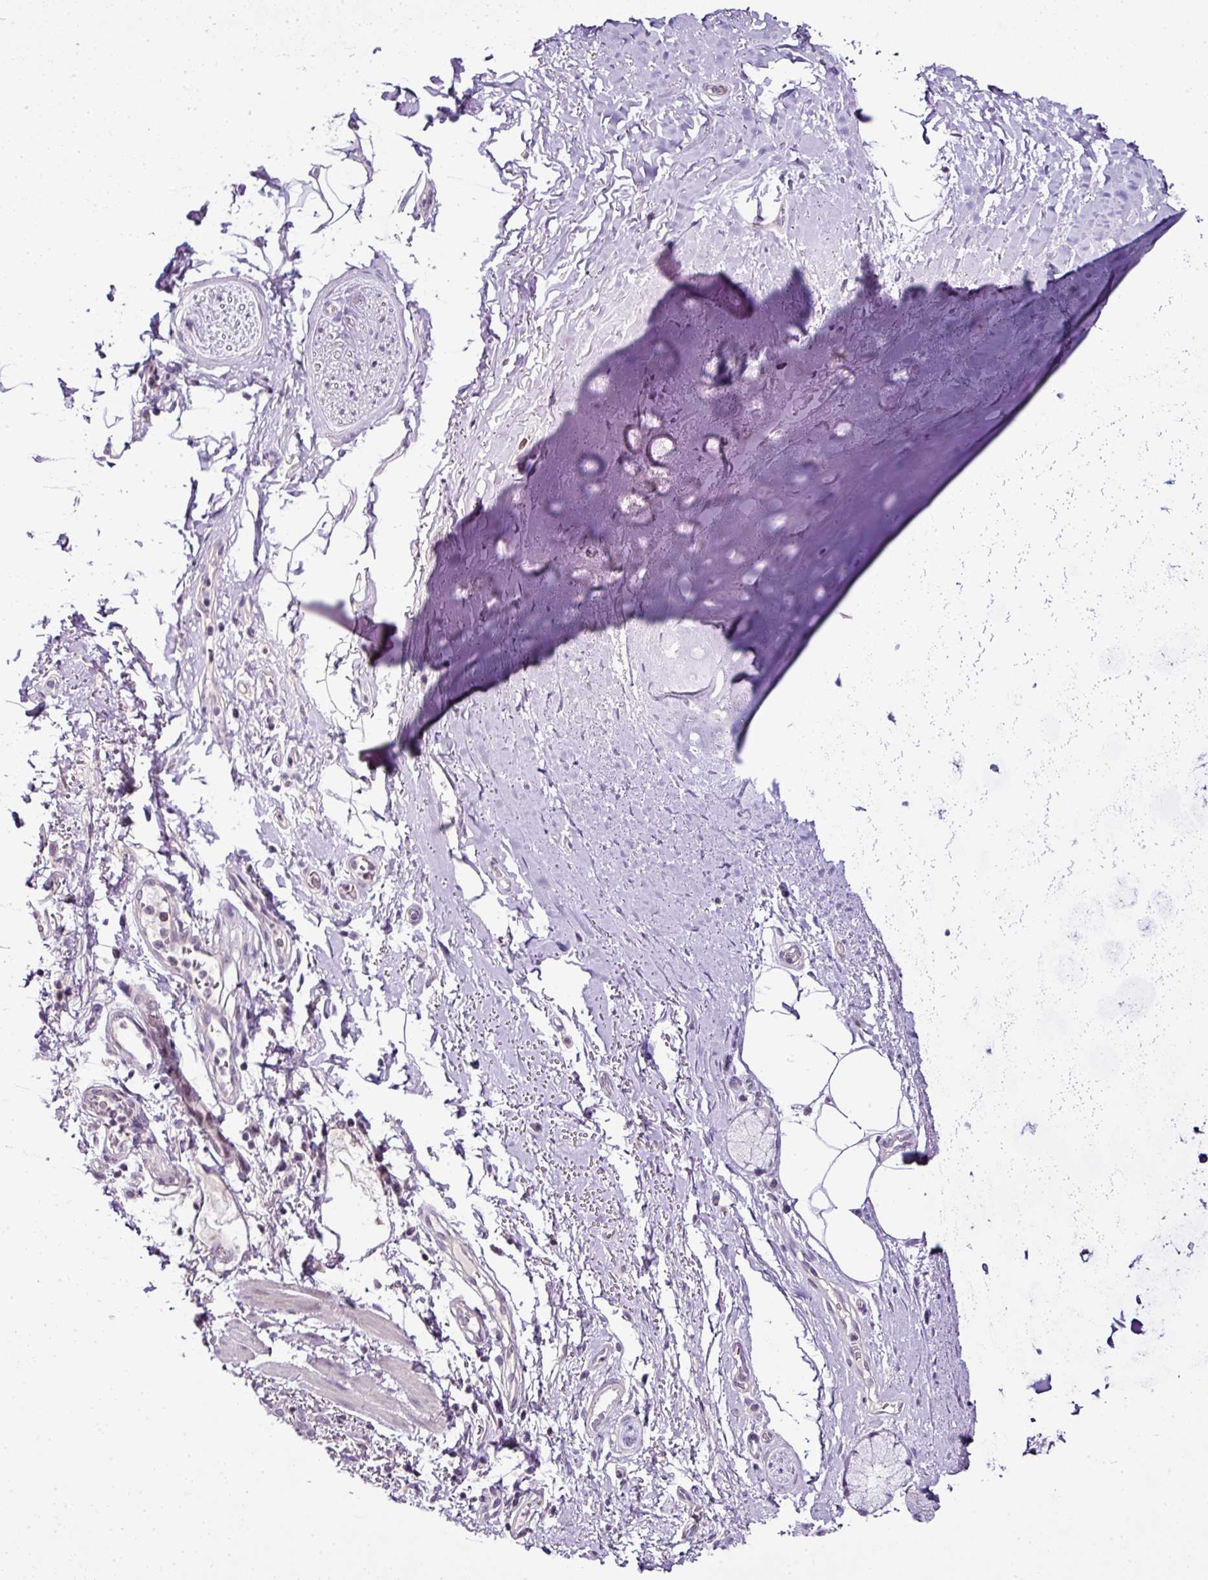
{"staining": {"intensity": "negative", "quantity": "none", "location": "none"}, "tissue": "adipose tissue", "cell_type": "Adipocytes", "image_type": "normal", "snomed": [{"axis": "morphology", "description": "Normal tissue, NOS"}, {"axis": "topography", "description": "Cartilage tissue"}, {"axis": "topography", "description": "Bronchus"}], "caption": "Immunohistochemistry of unremarkable human adipose tissue exhibits no expression in adipocytes.", "gene": "TEX30", "patient": {"sex": "female", "age": 72}}